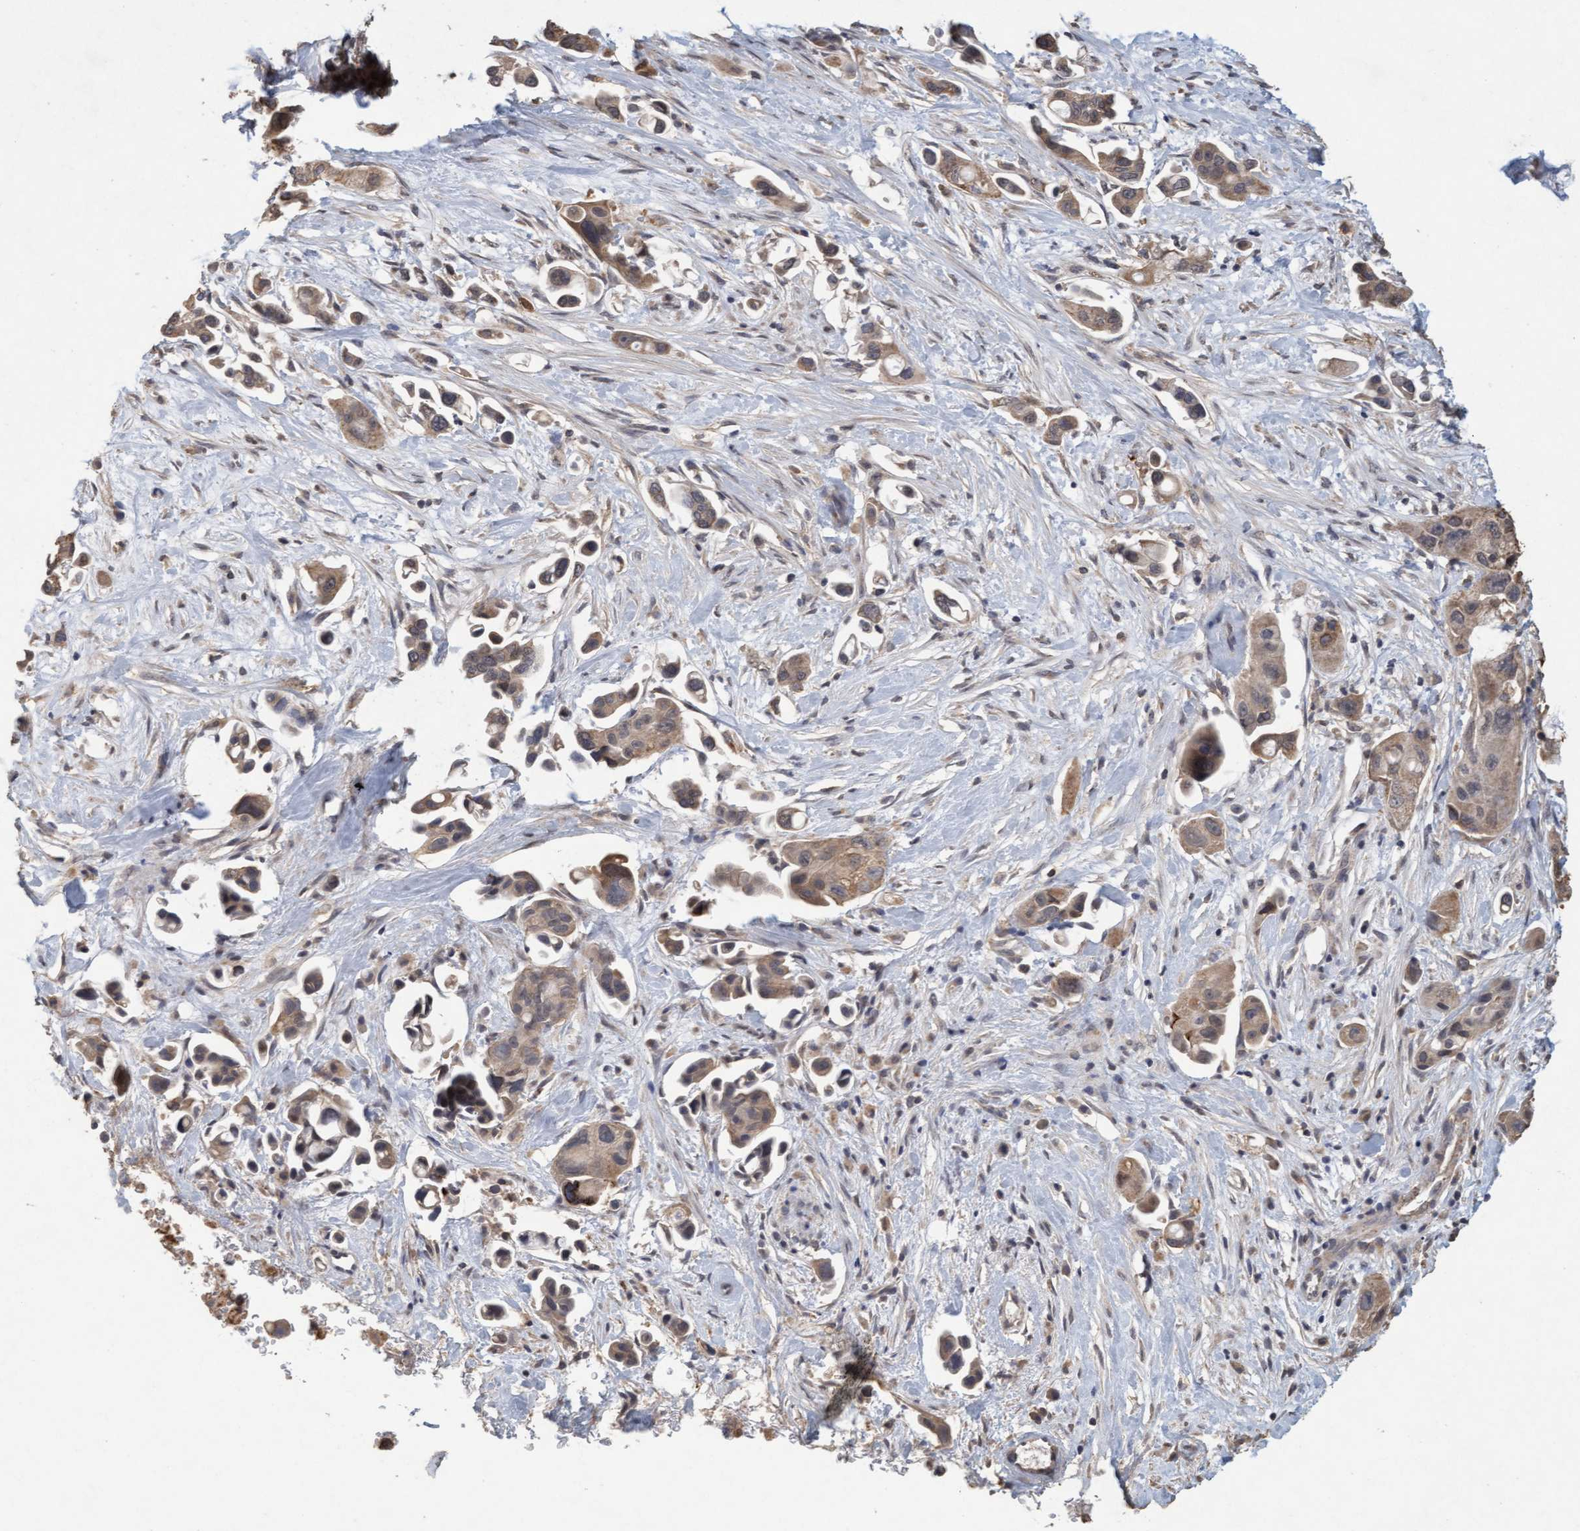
{"staining": {"intensity": "weak", "quantity": ">75%", "location": "cytoplasmic/membranous"}, "tissue": "pancreatic cancer", "cell_type": "Tumor cells", "image_type": "cancer", "snomed": [{"axis": "morphology", "description": "Adenocarcinoma, NOS"}, {"axis": "topography", "description": "Pancreas"}], "caption": "Pancreatic cancer tissue demonstrates weak cytoplasmic/membranous positivity in approximately >75% of tumor cells", "gene": "VSIG8", "patient": {"sex": "male", "age": 53}}